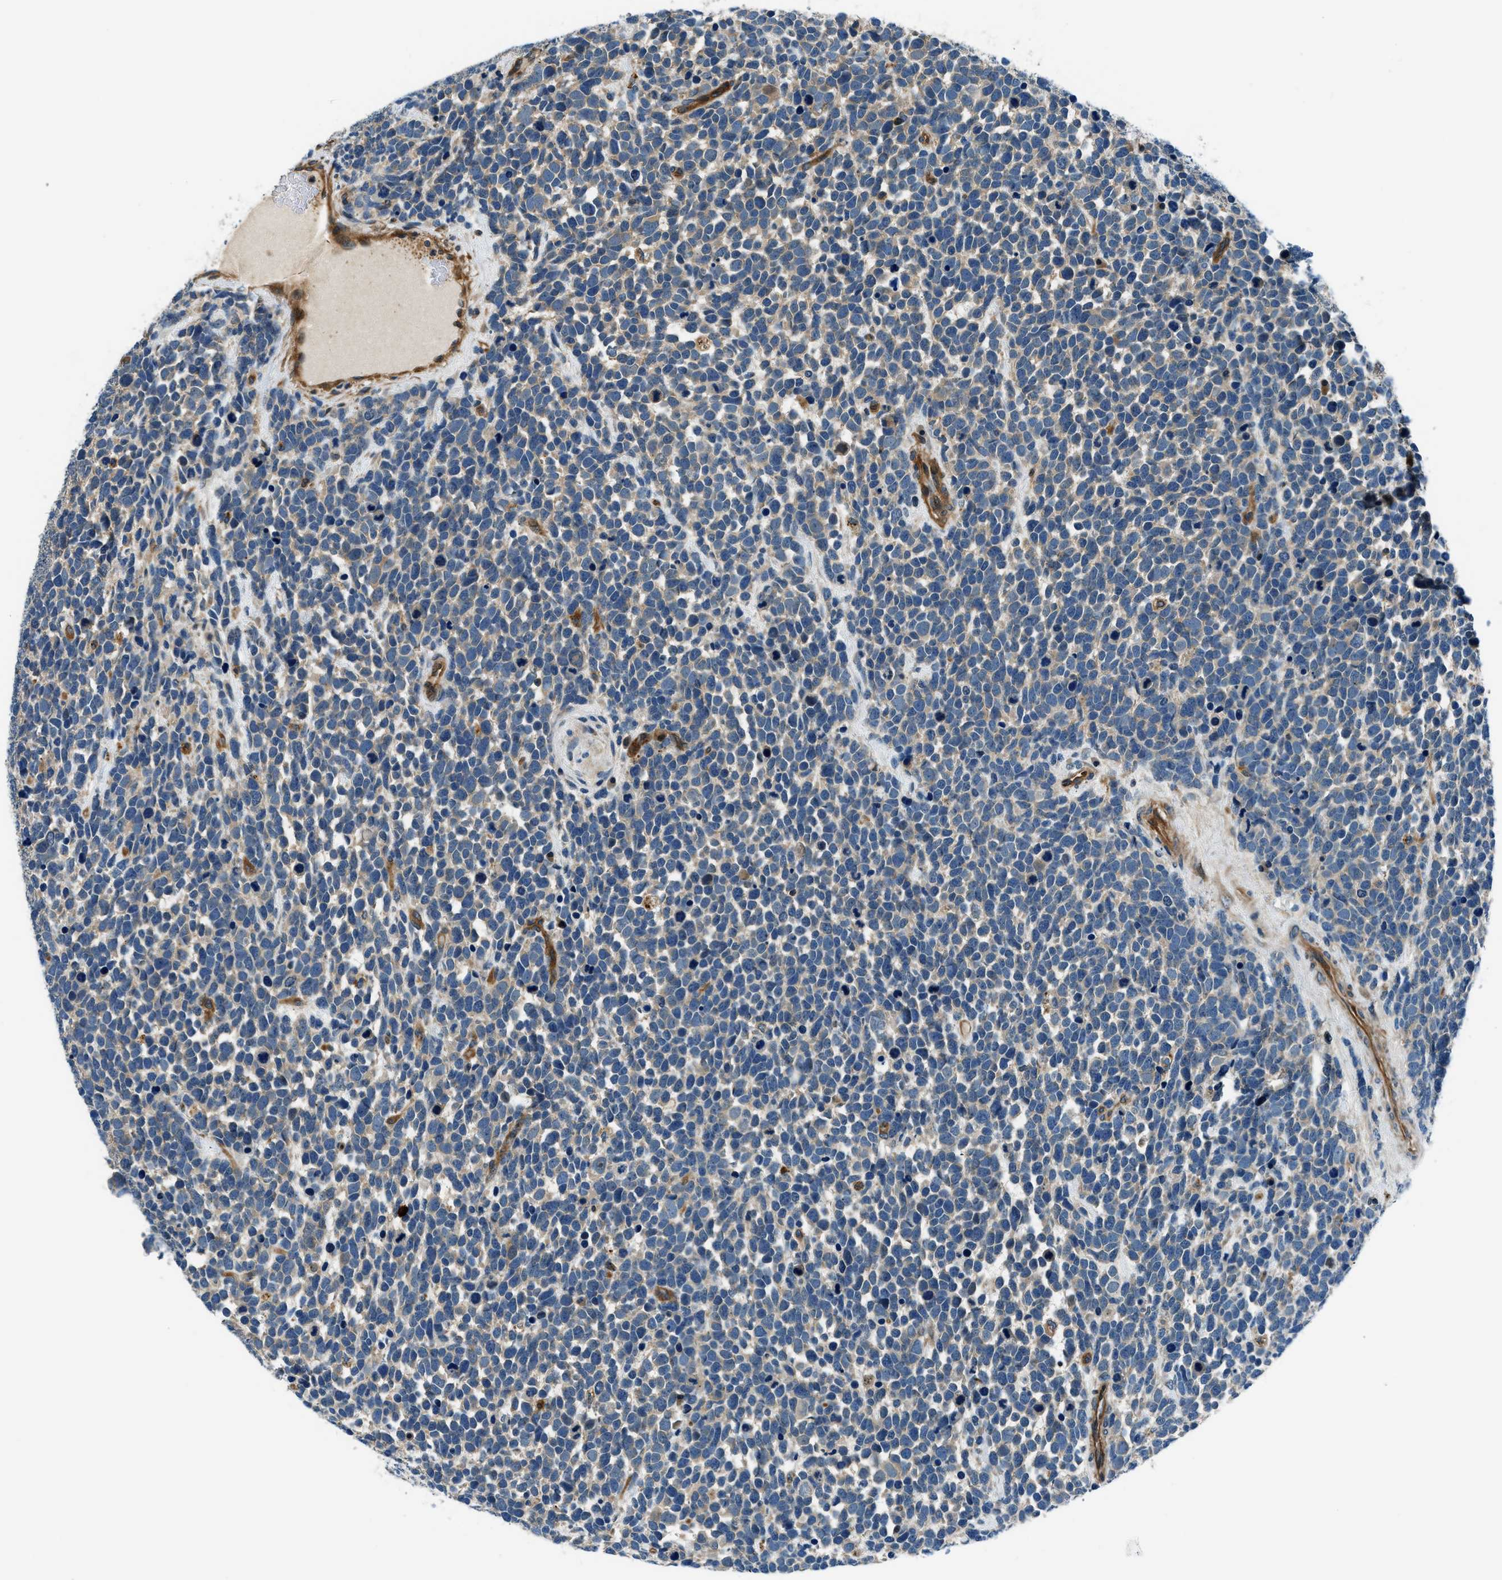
{"staining": {"intensity": "weak", "quantity": "<25%", "location": "cytoplasmic/membranous"}, "tissue": "urothelial cancer", "cell_type": "Tumor cells", "image_type": "cancer", "snomed": [{"axis": "morphology", "description": "Urothelial carcinoma, High grade"}, {"axis": "topography", "description": "Urinary bladder"}], "caption": "Tumor cells show no significant positivity in urothelial carcinoma (high-grade).", "gene": "SLC19A2", "patient": {"sex": "female", "age": 82}}